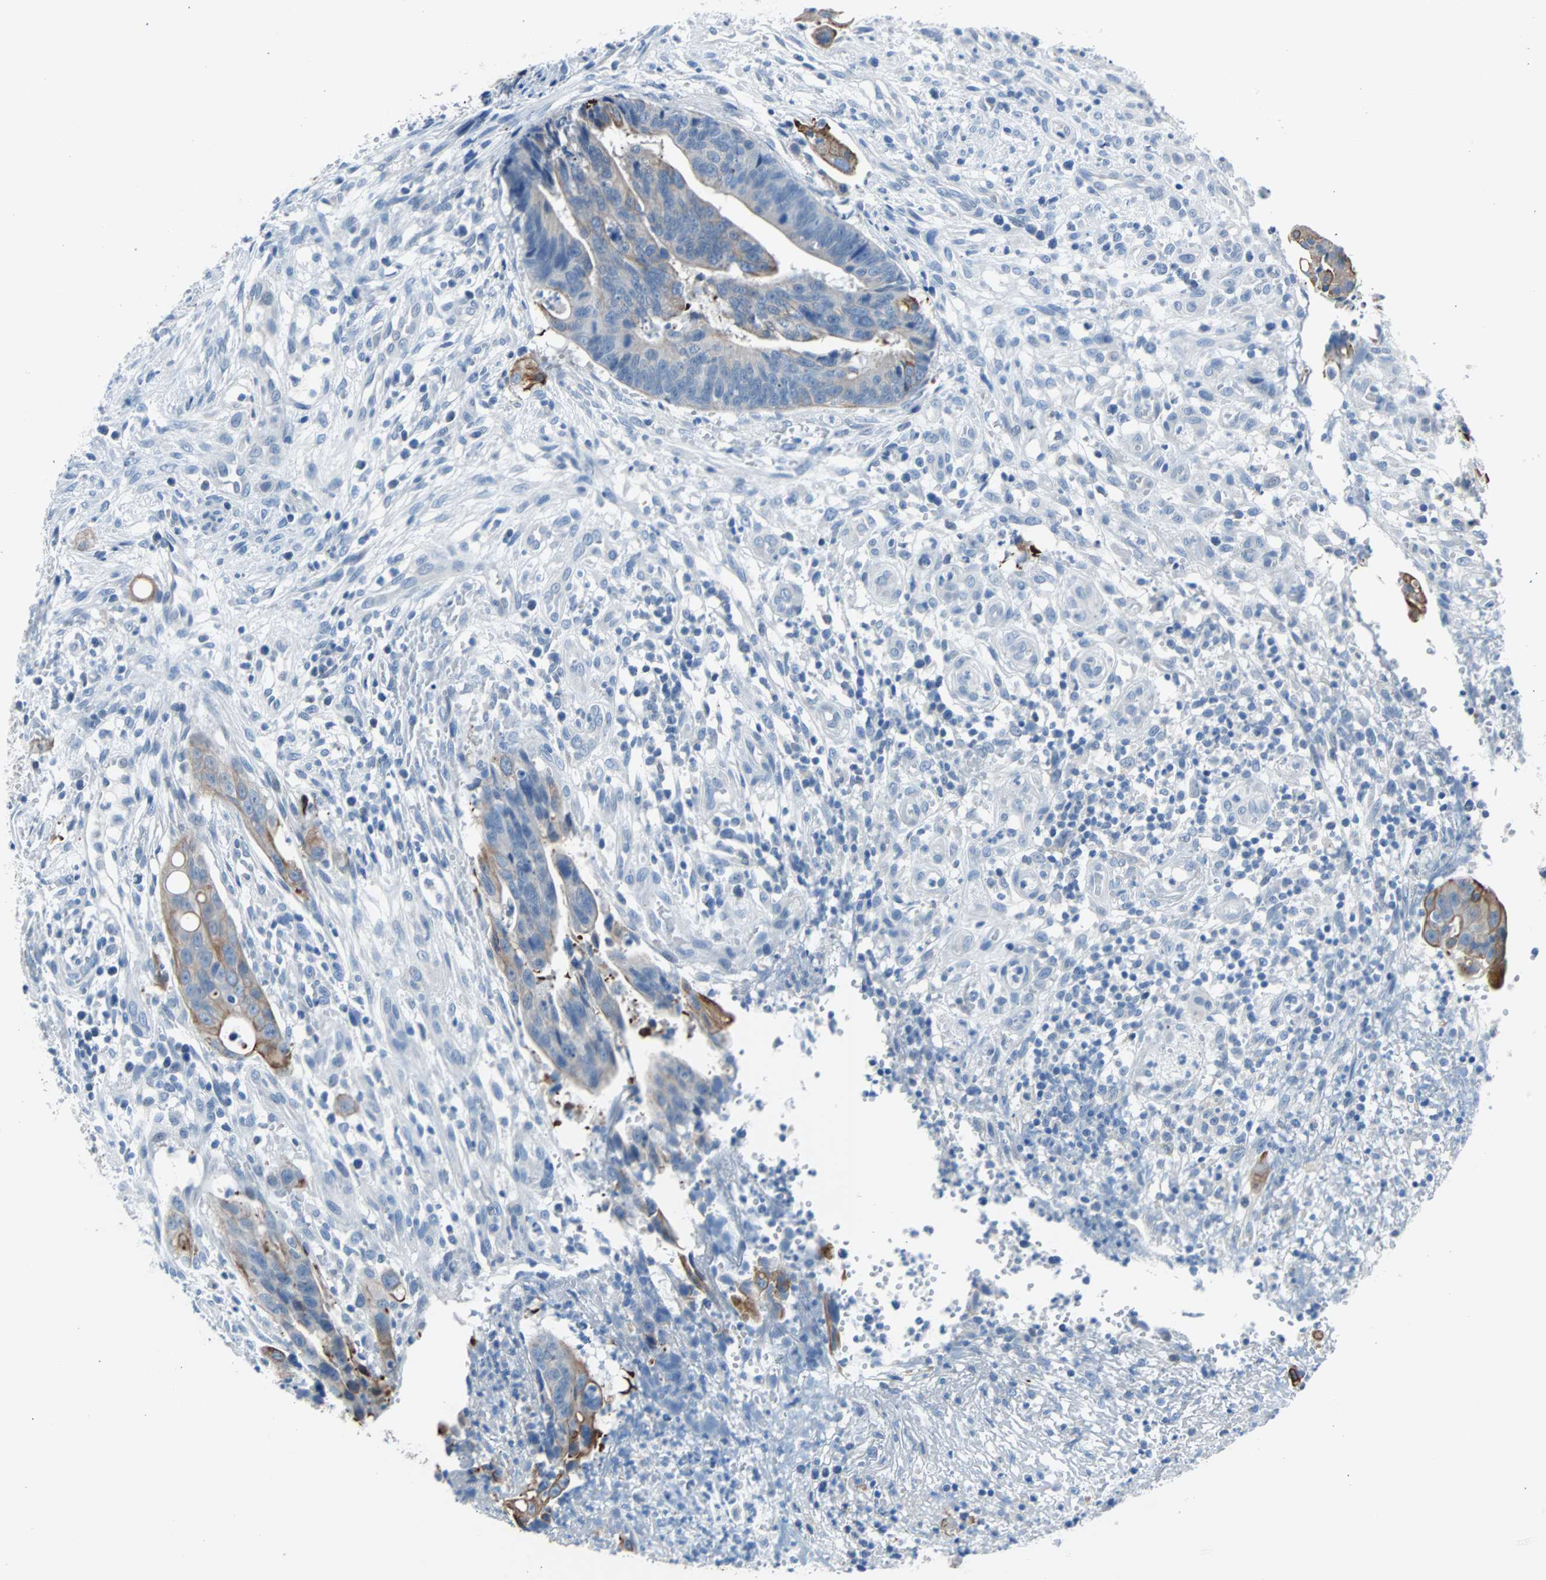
{"staining": {"intensity": "moderate", "quantity": ">75%", "location": "cytoplasmic/membranous"}, "tissue": "colorectal cancer", "cell_type": "Tumor cells", "image_type": "cancer", "snomed": [{"axis": "morphology", "description": "Adenocarcinoma, NOS"}, {"axis": "topography", "description": "Colon"}], "caption": "This is an image of immunohistochemistry (IHC) staining of colorectal cancer (adenocarcinoma), which shows moderate positivity in the cytoplasmic/membranous of tumor cells.", "gene": "KRT7", "patient": {"sex": "female", "age": 57}}